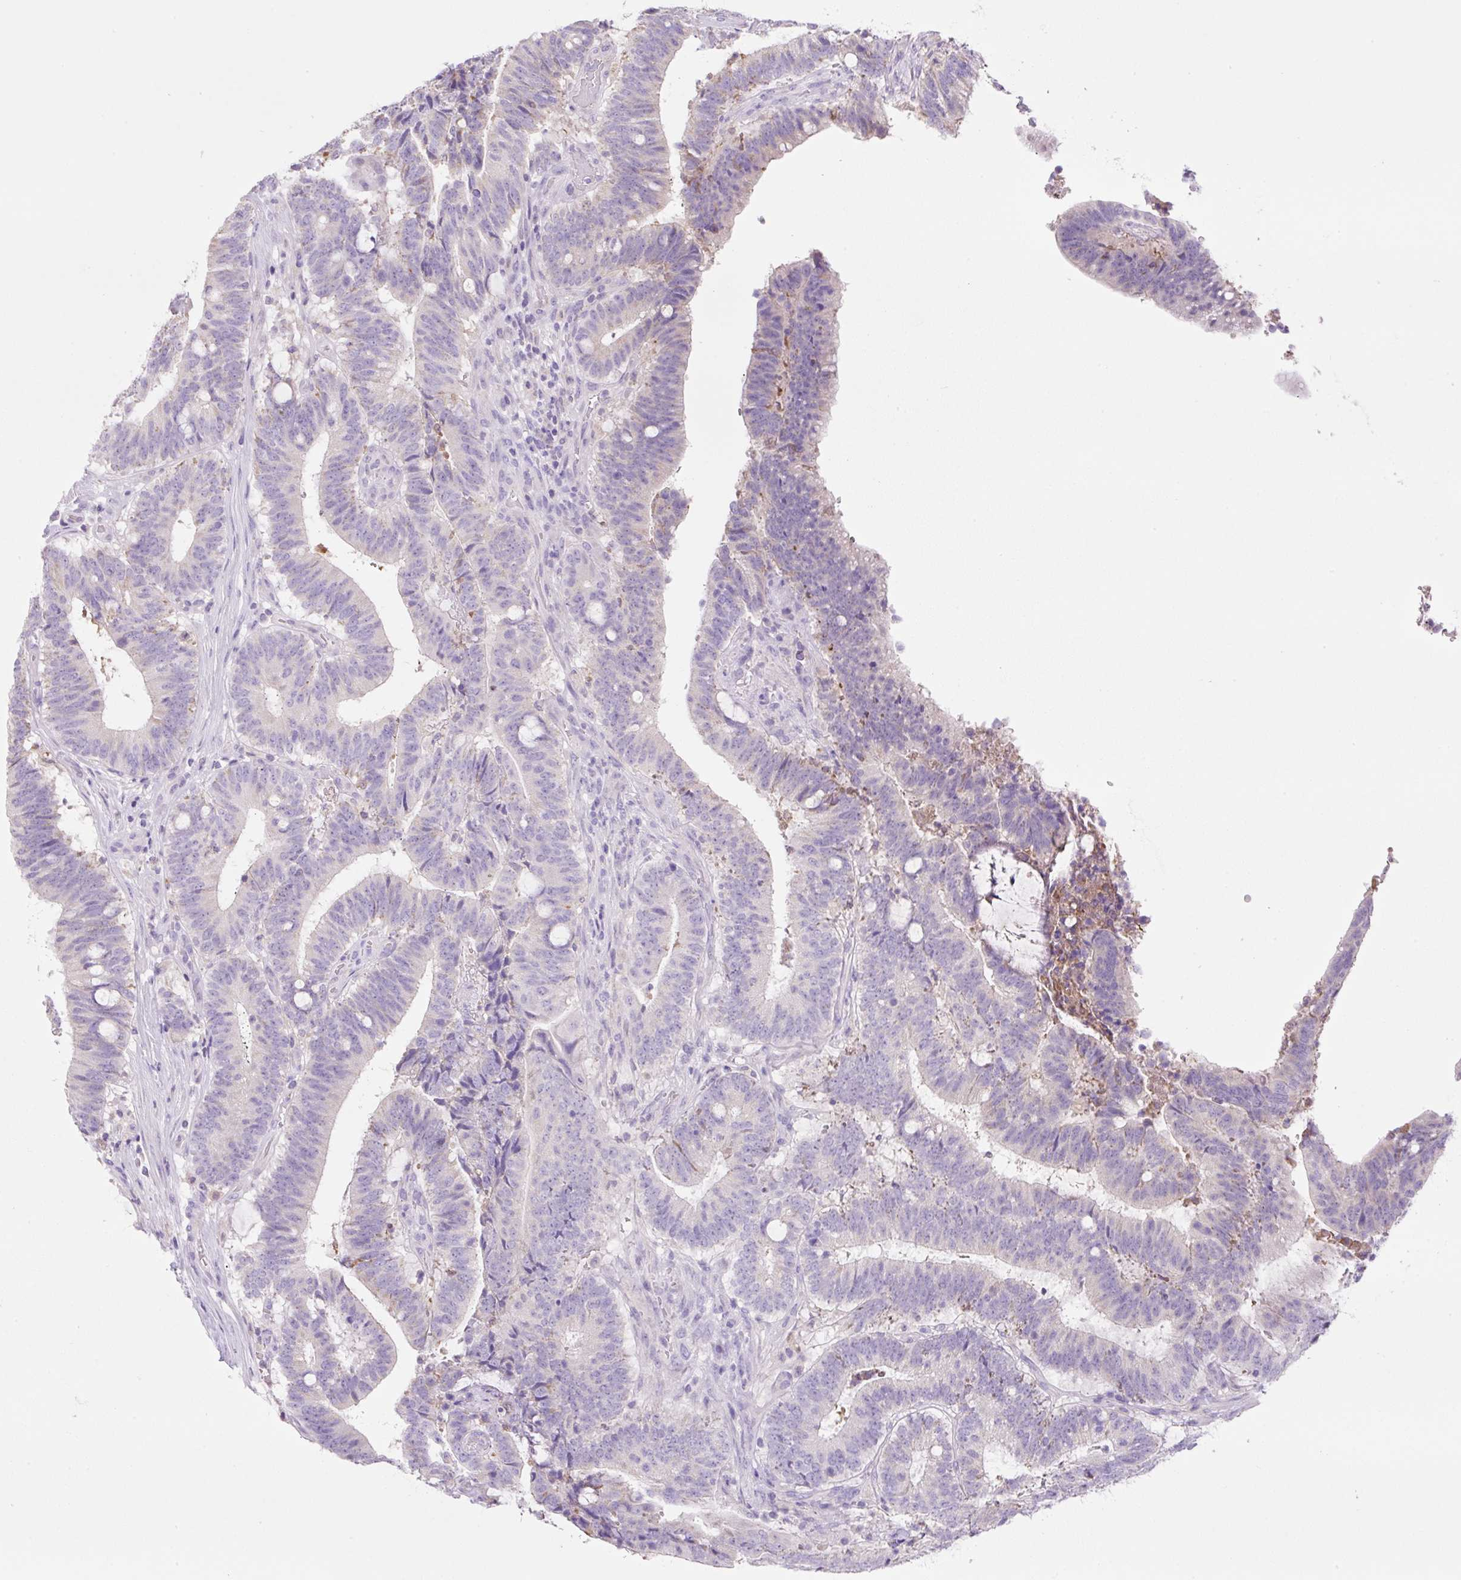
{"staining": {"intensity": "negative", "quantity": "none", "location": "none"}, "tissue": "colorectal cancer", "cell_type": "Tumor cells", "image_type": "cancer", "snomed": [{"axis": "morphology", "description": "Adenocarcinoma, NOS"}, {"axis": "topography", "description": "Colon"}], "caption": "Tumor cells show no significant protein expression in colorectal cancer (adenocarcinoma).", "gene": "NDST3", "patient": {"sex": "female", "age": 43}}